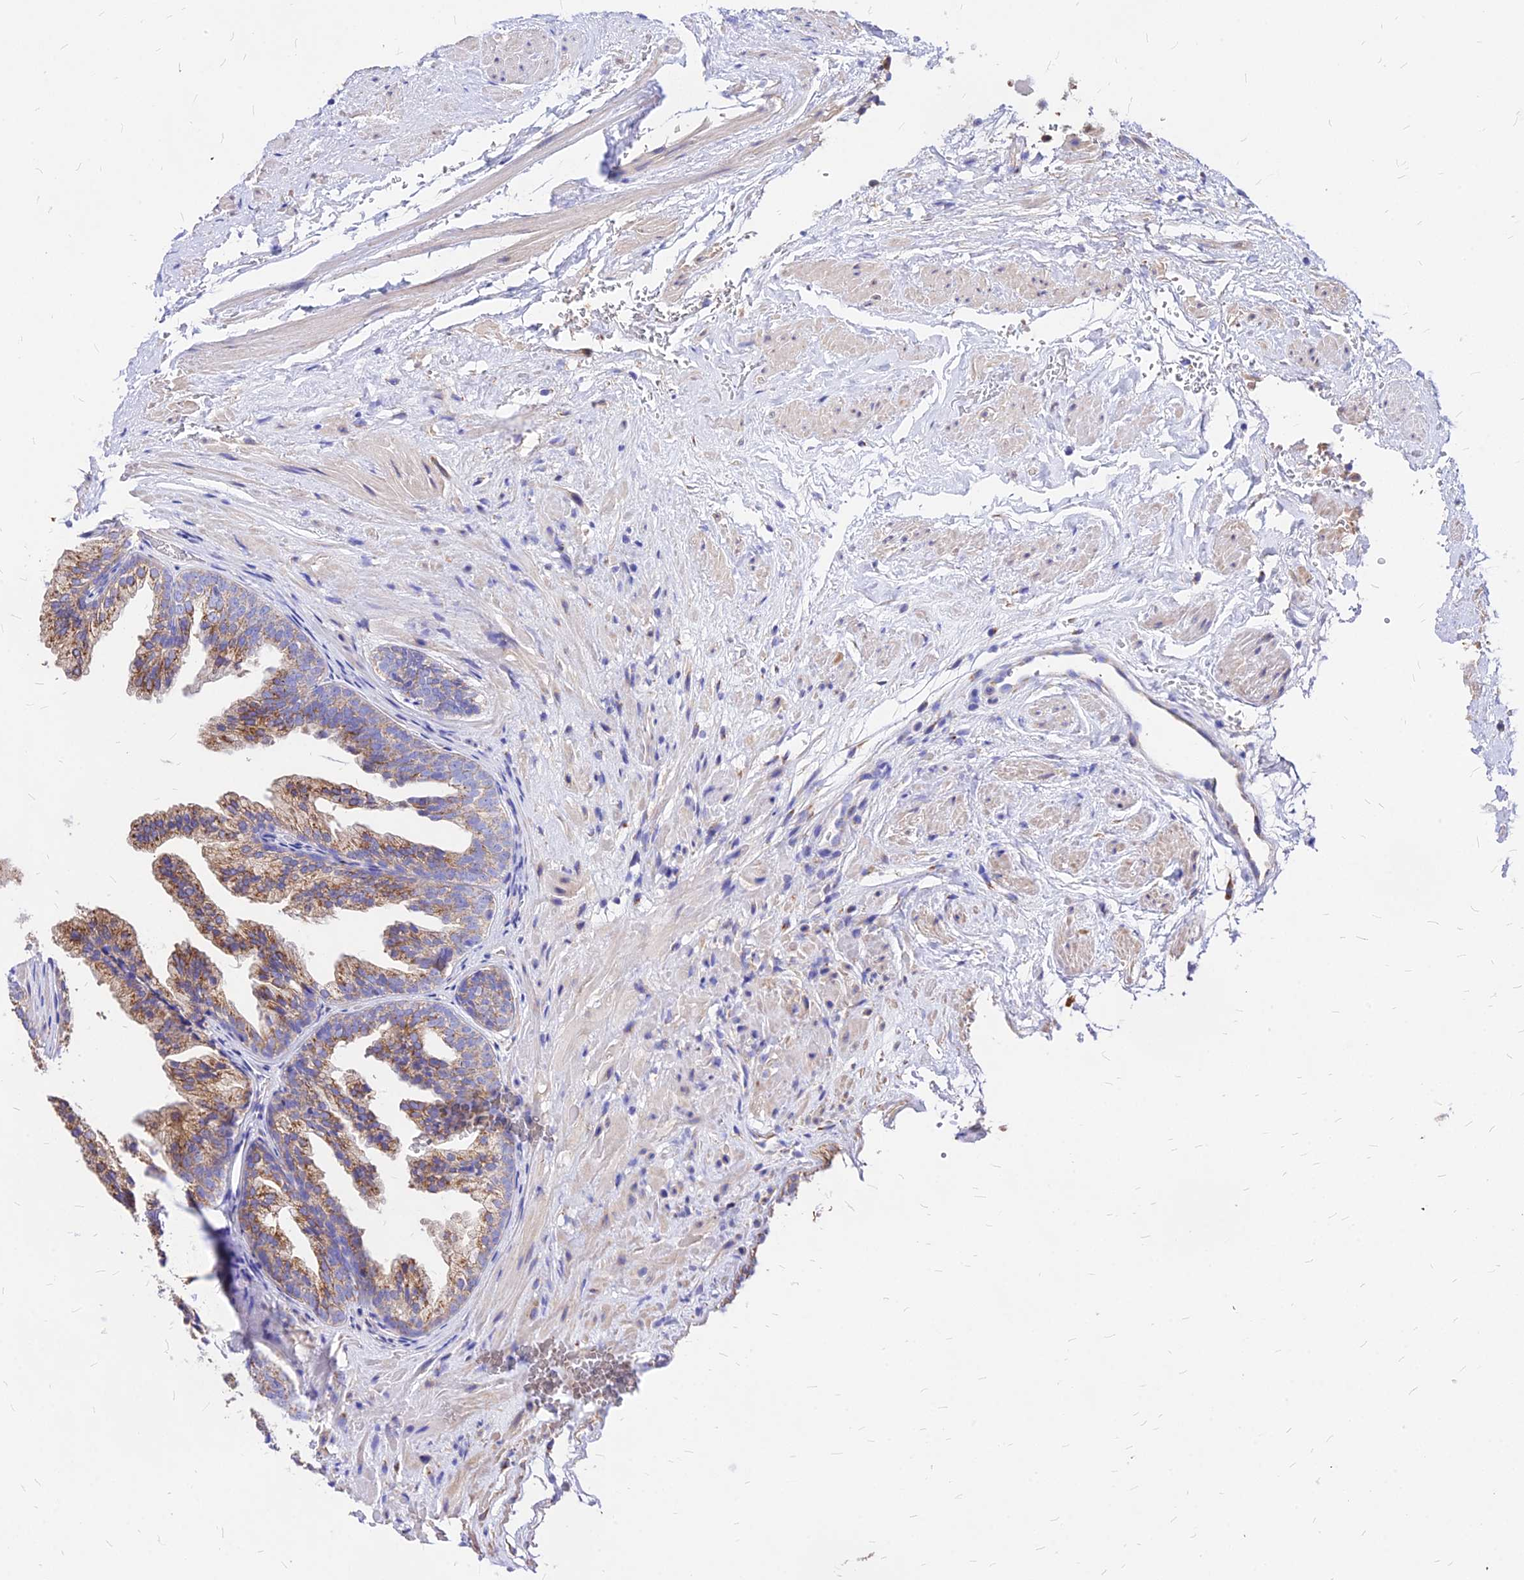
{"staining": {"intensity": "moderate", "quantity": "25%-75%", "location": "cytoplasmic/membranous"}, "tissue": "prostate", "cell_type": "Glandular cells", "image_type": "normal", "snomed": [{"axis": "morphology", "description": "Normal tissue, NOS"}, {"axis": "topography", "description": "Prostate"}], "caption": "Moderate cytoplasmic/membranous expression for a protein is seen in approximately 25%-75% of glandular cells of benign prostate using immunohistochemistry.", "gene": "MRPL3", "patient": {"sex": "male", "age": 76}}